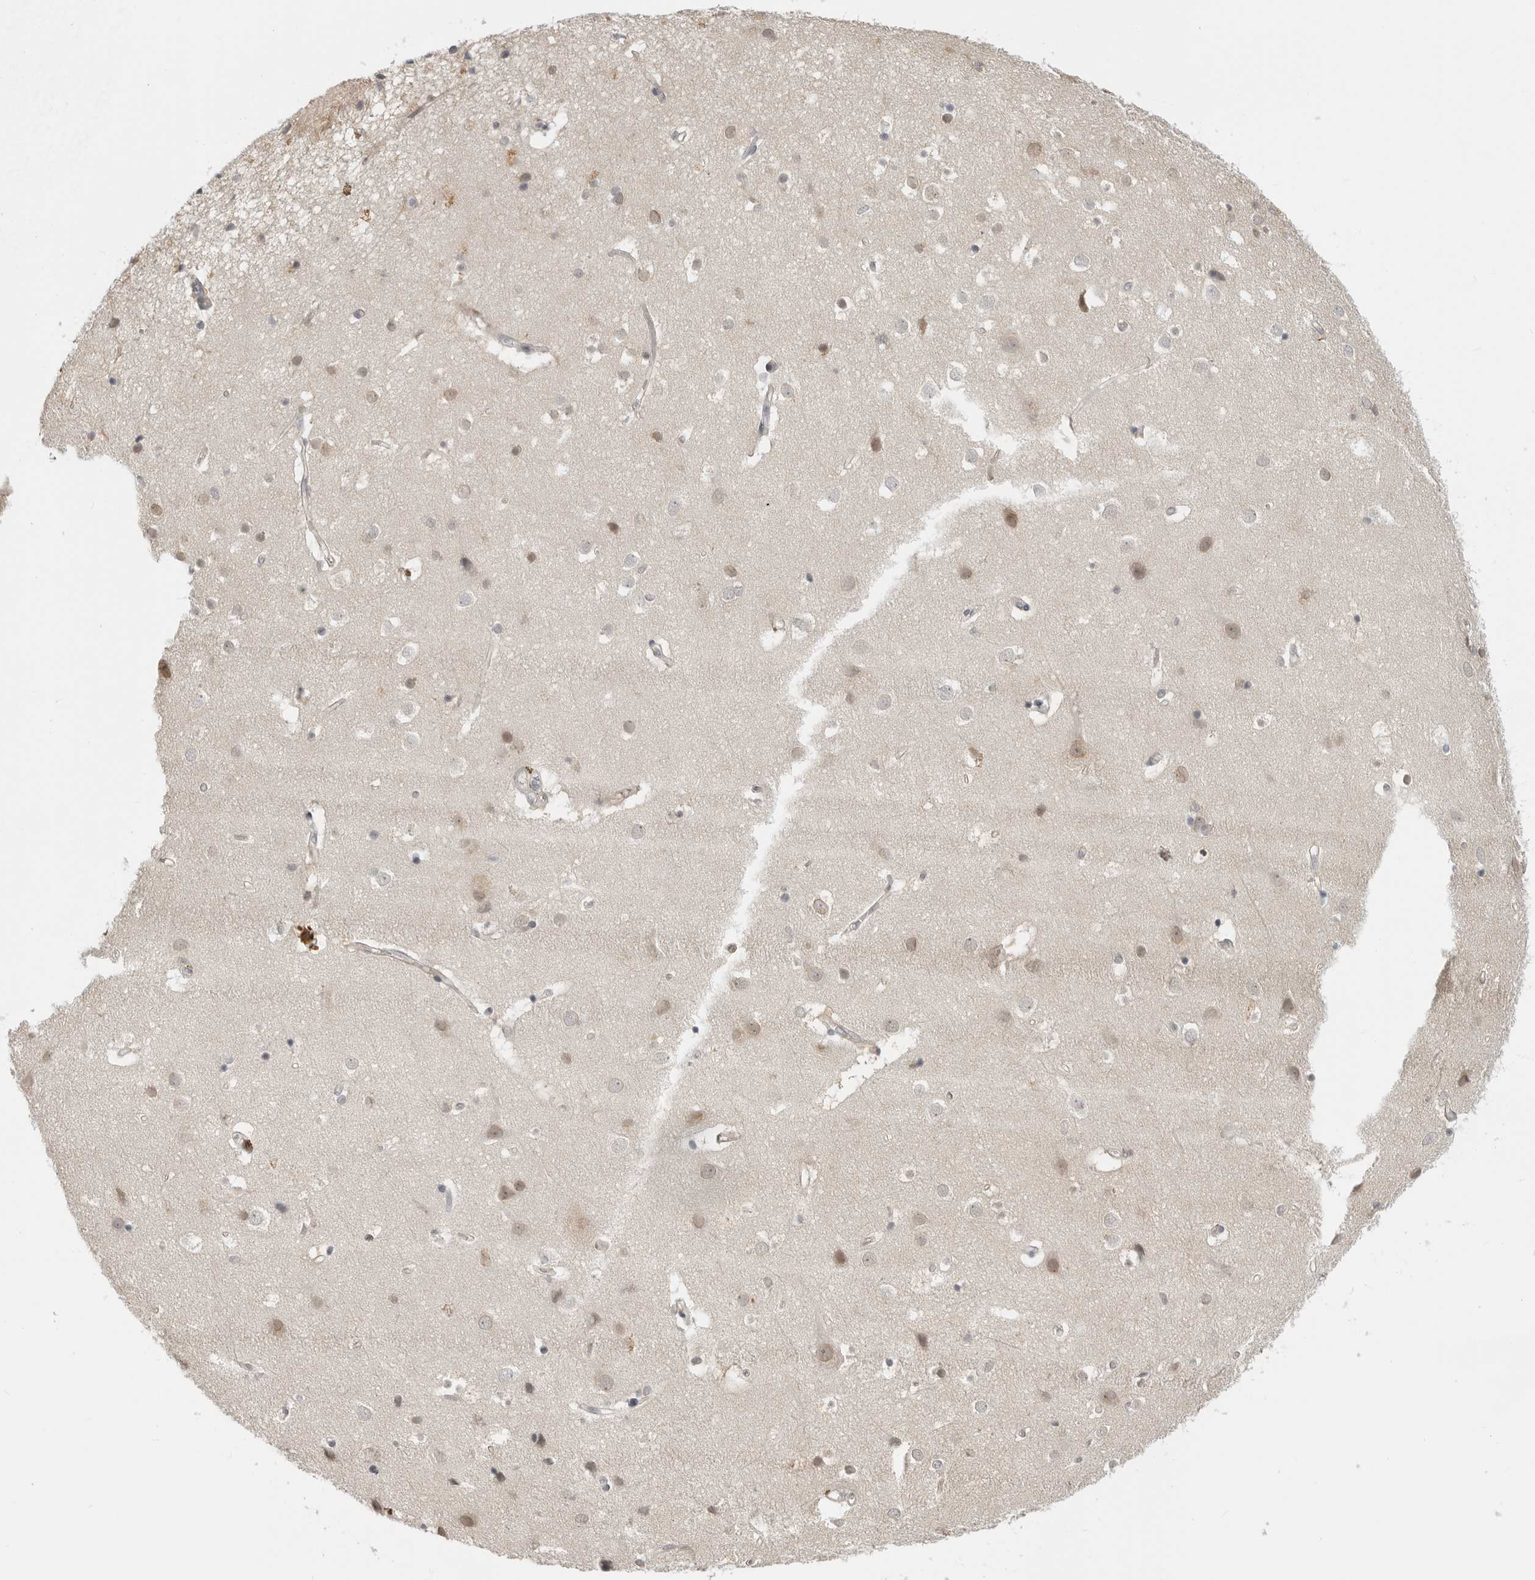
{"staining": {"intensity": "weak", "quantity": "<25%", "location": "cytoplasmic/membranous"}, "tissue": "cerebral cortex", "cell_type": "Endothelial cells", "image_type": "normal", "snomed": [{"axis": "morphology", "description": "Normal tissue, NOS"}, {"axis": "topography", "description": "Cerebral cortex"}], "caption": "Immunohistochemistry (IHC) of unremarkable cerebral cortex shows no staining in endothelial cells.", "gene": "CTIF", "patient": {"sex": "male", "age": 54}}